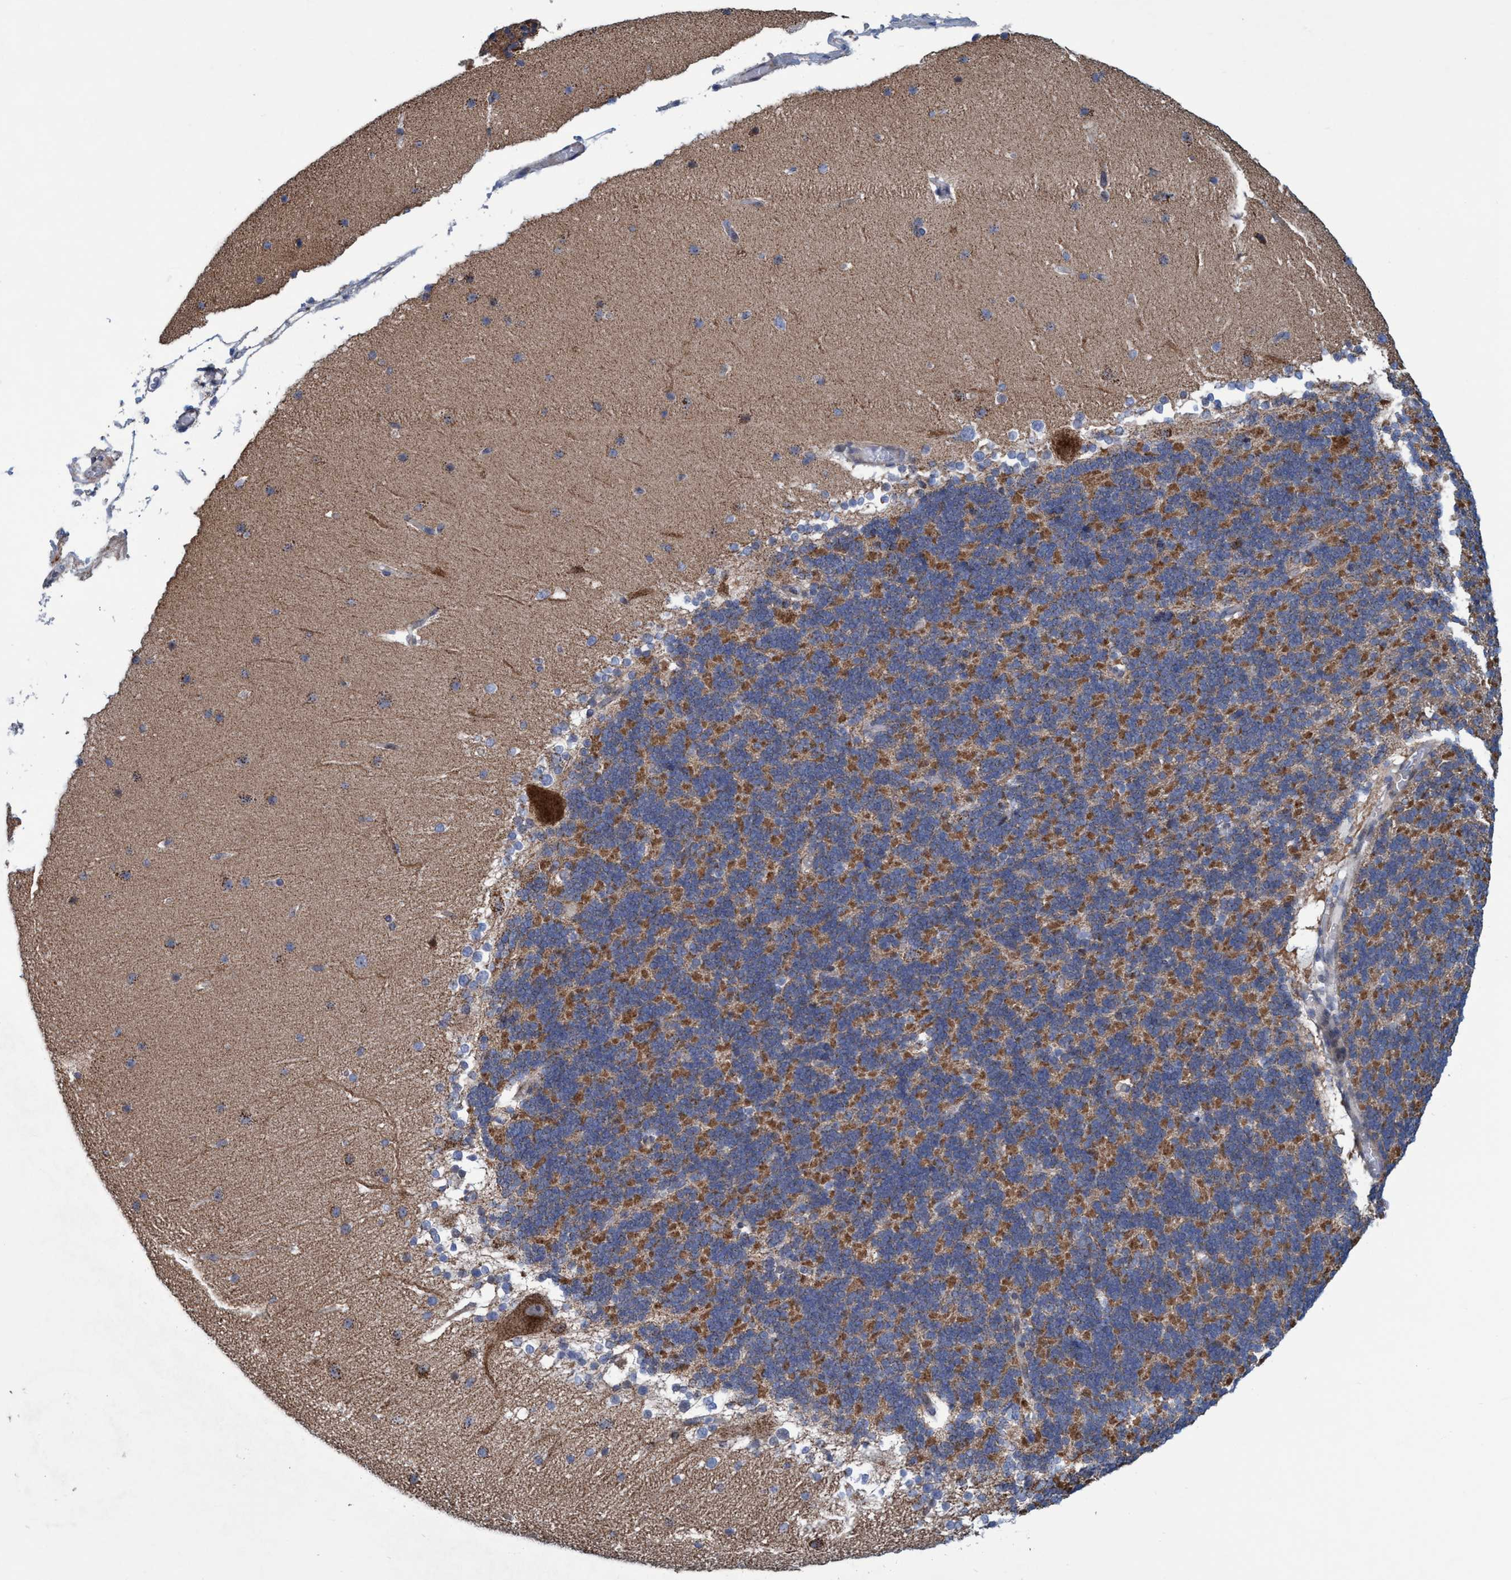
{"staining": {"intensity": "moderate", "quantity": ">75%", "location": "cytoplasmic/membranous"}, "tissue": "cerebellum", "cell_type": "Cells in granular layer", "image_type": "normal", "snomed": [{"axis": "morphology", "description": "Normal tissue, NOS"}, {"axis": "topography", "description": "Cerebellum"}], "caption": "Moderate cytoplasmic/membranous expression for a protein is seen in about >75% of cells in granular layer of normal cerebellum using IHC.", "gene": "POLR1F", "patient": {"sex": "female", "age": 19}}